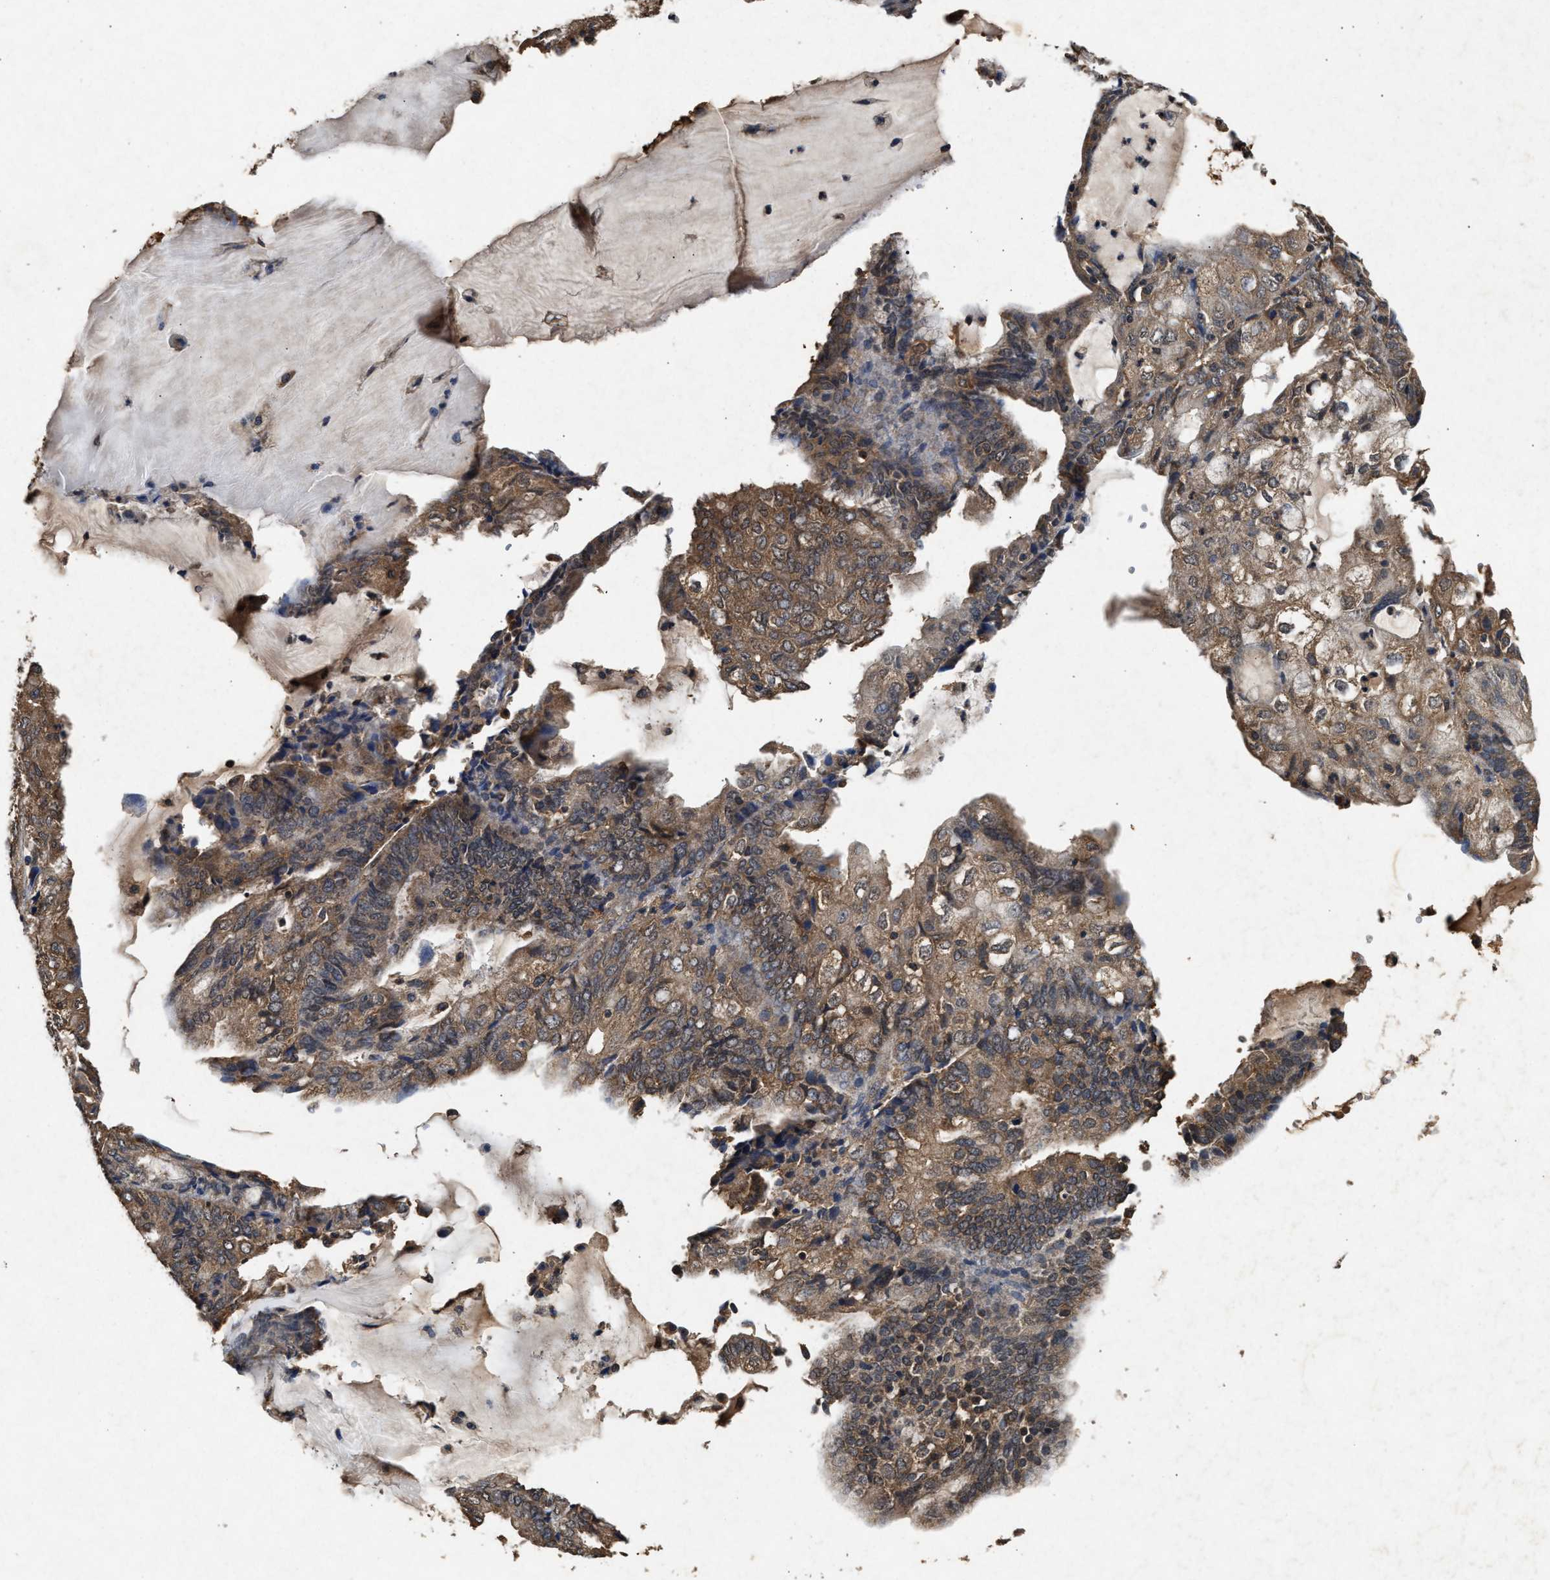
{"staining": {"intensity": "moderate", "quantity": ">75%", "location": "cytoplasmic/membranous"}, "tissue": "endometrial cancer", "cell_type": "Tumor cells", "image_type": "cancer", "snomed": [{"axis": "morphology", "description": "Adenocarcinoma, NOS"}, {"axis": "topography", "description": "Endometrium"}], "caption": "Endometrial cancer (adenocarcinoma) was stained to show a protein in brown. There is medium levels of moderate cytoplasmic/membranous positivity in approximately >75% of tumor cells. (Brightfield microscopy of DAB IHC at high magnification).", "gene": "PDAP1", "patient": {"sex": "female", "age": 81}}